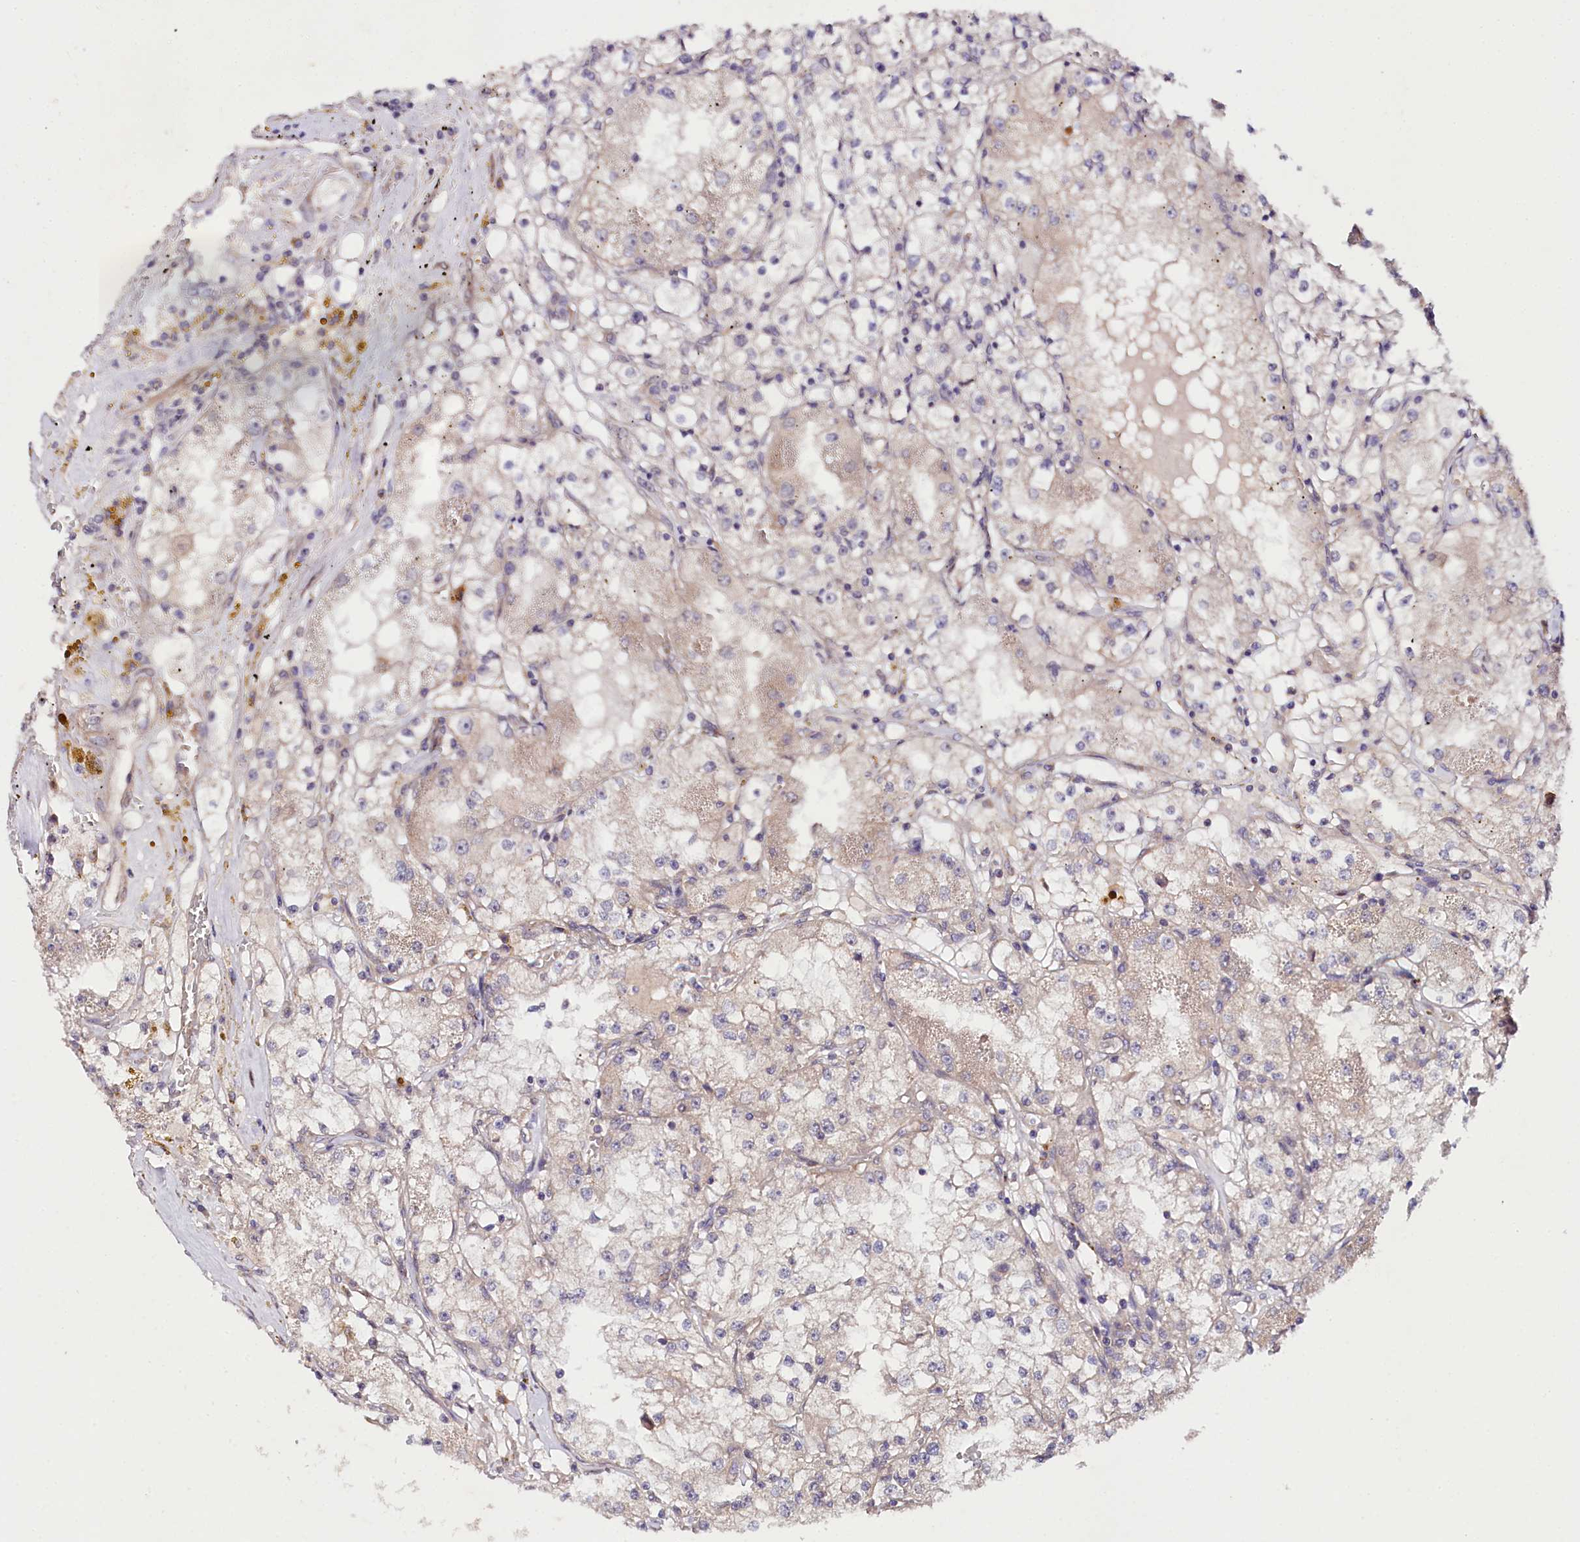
{"staining": {"intensity": "negative", "quantity": "none", "location": "none"}, "tissue": "renal cancer", "cell_type": "Tumor cells", "image_type": "cancer", "snomed": [{"axis": "morphology", "description": "Adenocarcinoma, NOS"}, {"axis": "topography", "description": "Kidney"}], "caption": "Tumor cells are negative for protein expression in human adenocarcinoma (renal).", "gene": "PHLDB1", "patient": {"sex": "male", "age": 56}}